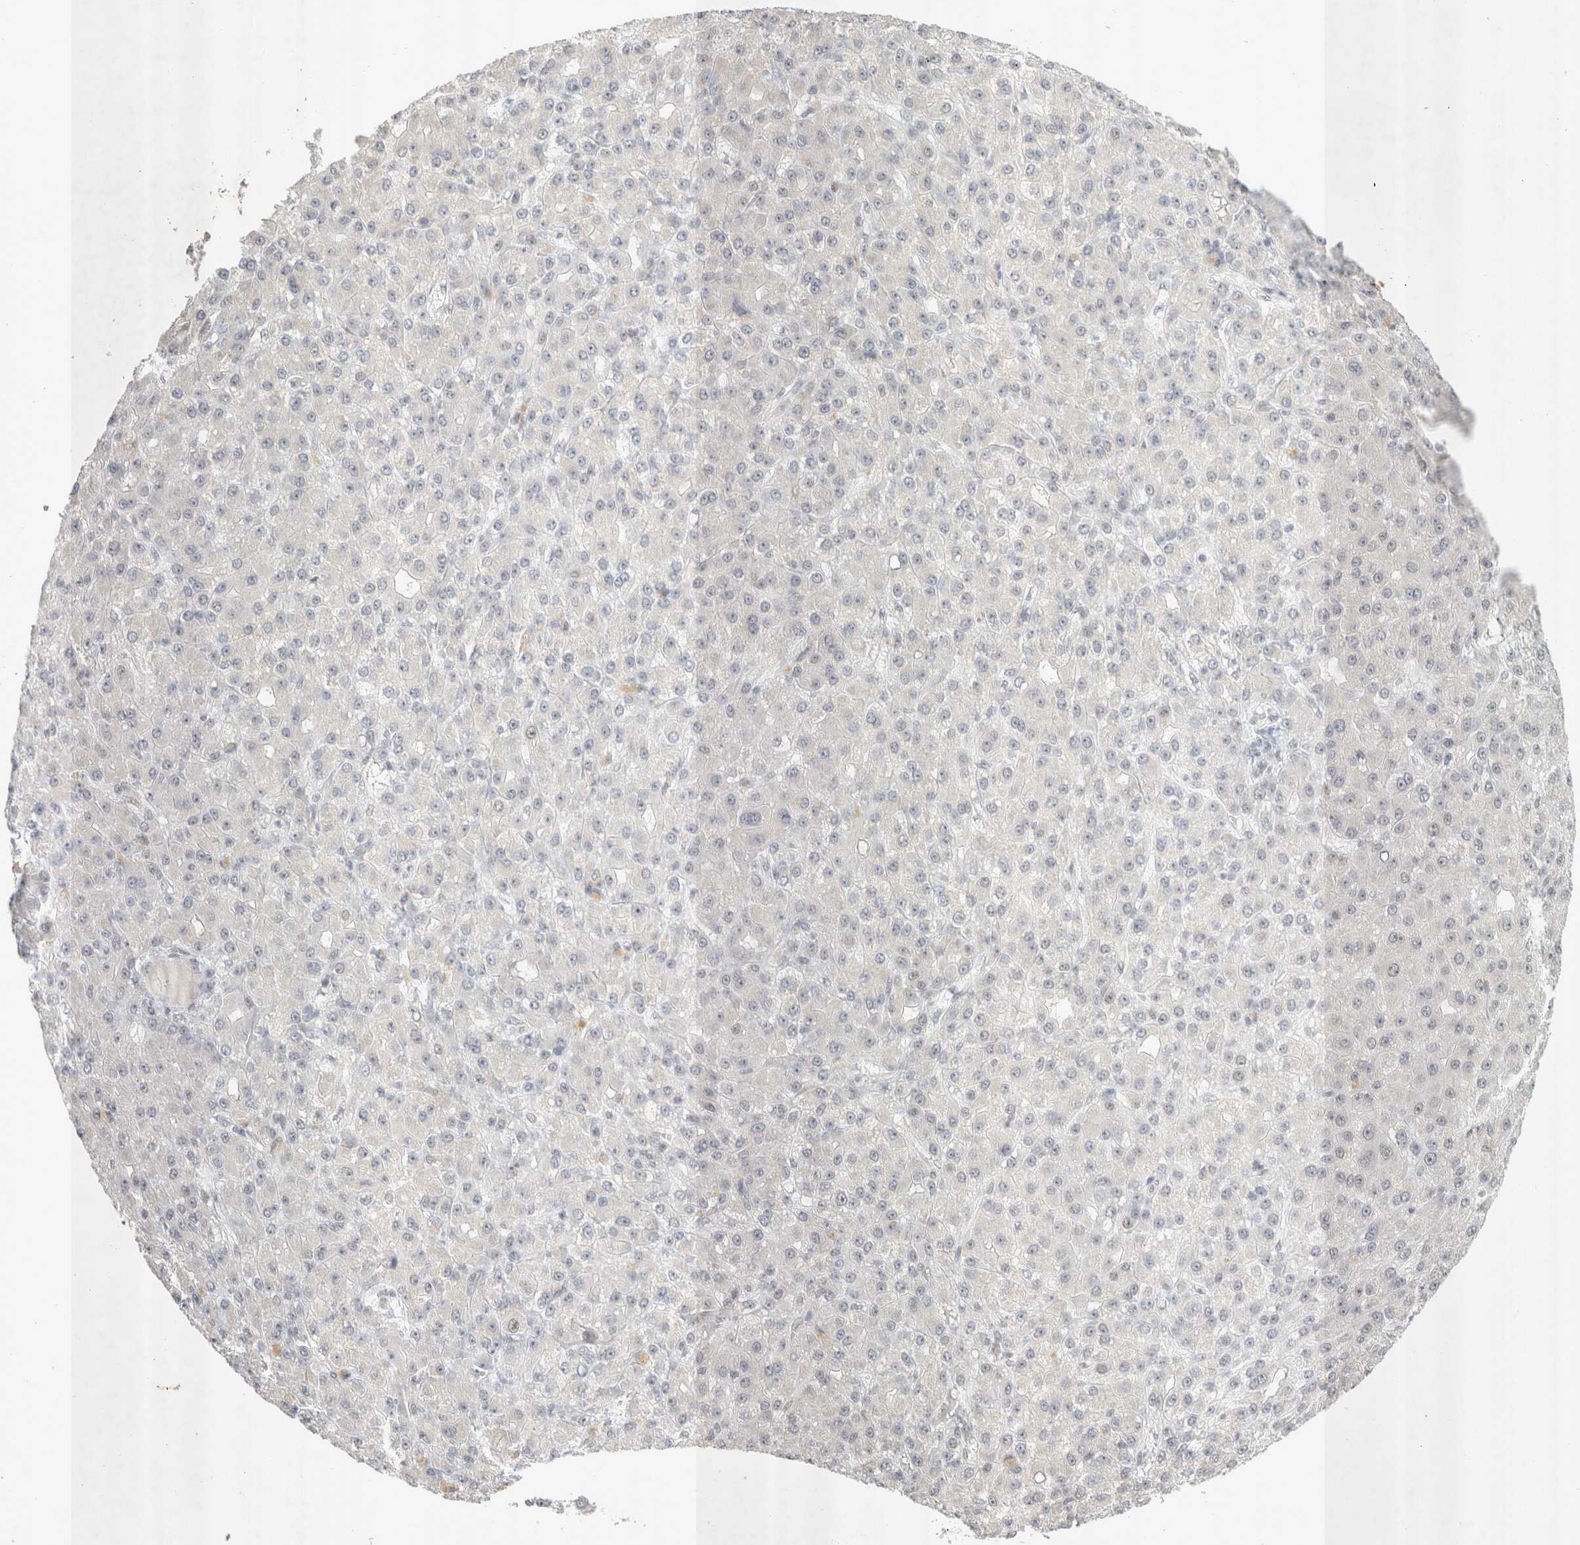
{"staining": {"intensity": "negative", "quantity": "none", "location": "none"}, "tissue": "liver cancer", "cell_type": "Tumor cells", "image_type": "cancer", "snomed": [{"axis": "morphology", "description": "Carcinoma, Hepatocellular, NOS"}, {"axis": "topography", "description": "Liver"}], "caption": "Immunohistochemical staining of liver cancer demonstrates no significant staining in tumor cells.", "gene": "RECQL4", "patient": {"sex": "male", "age": 67}}